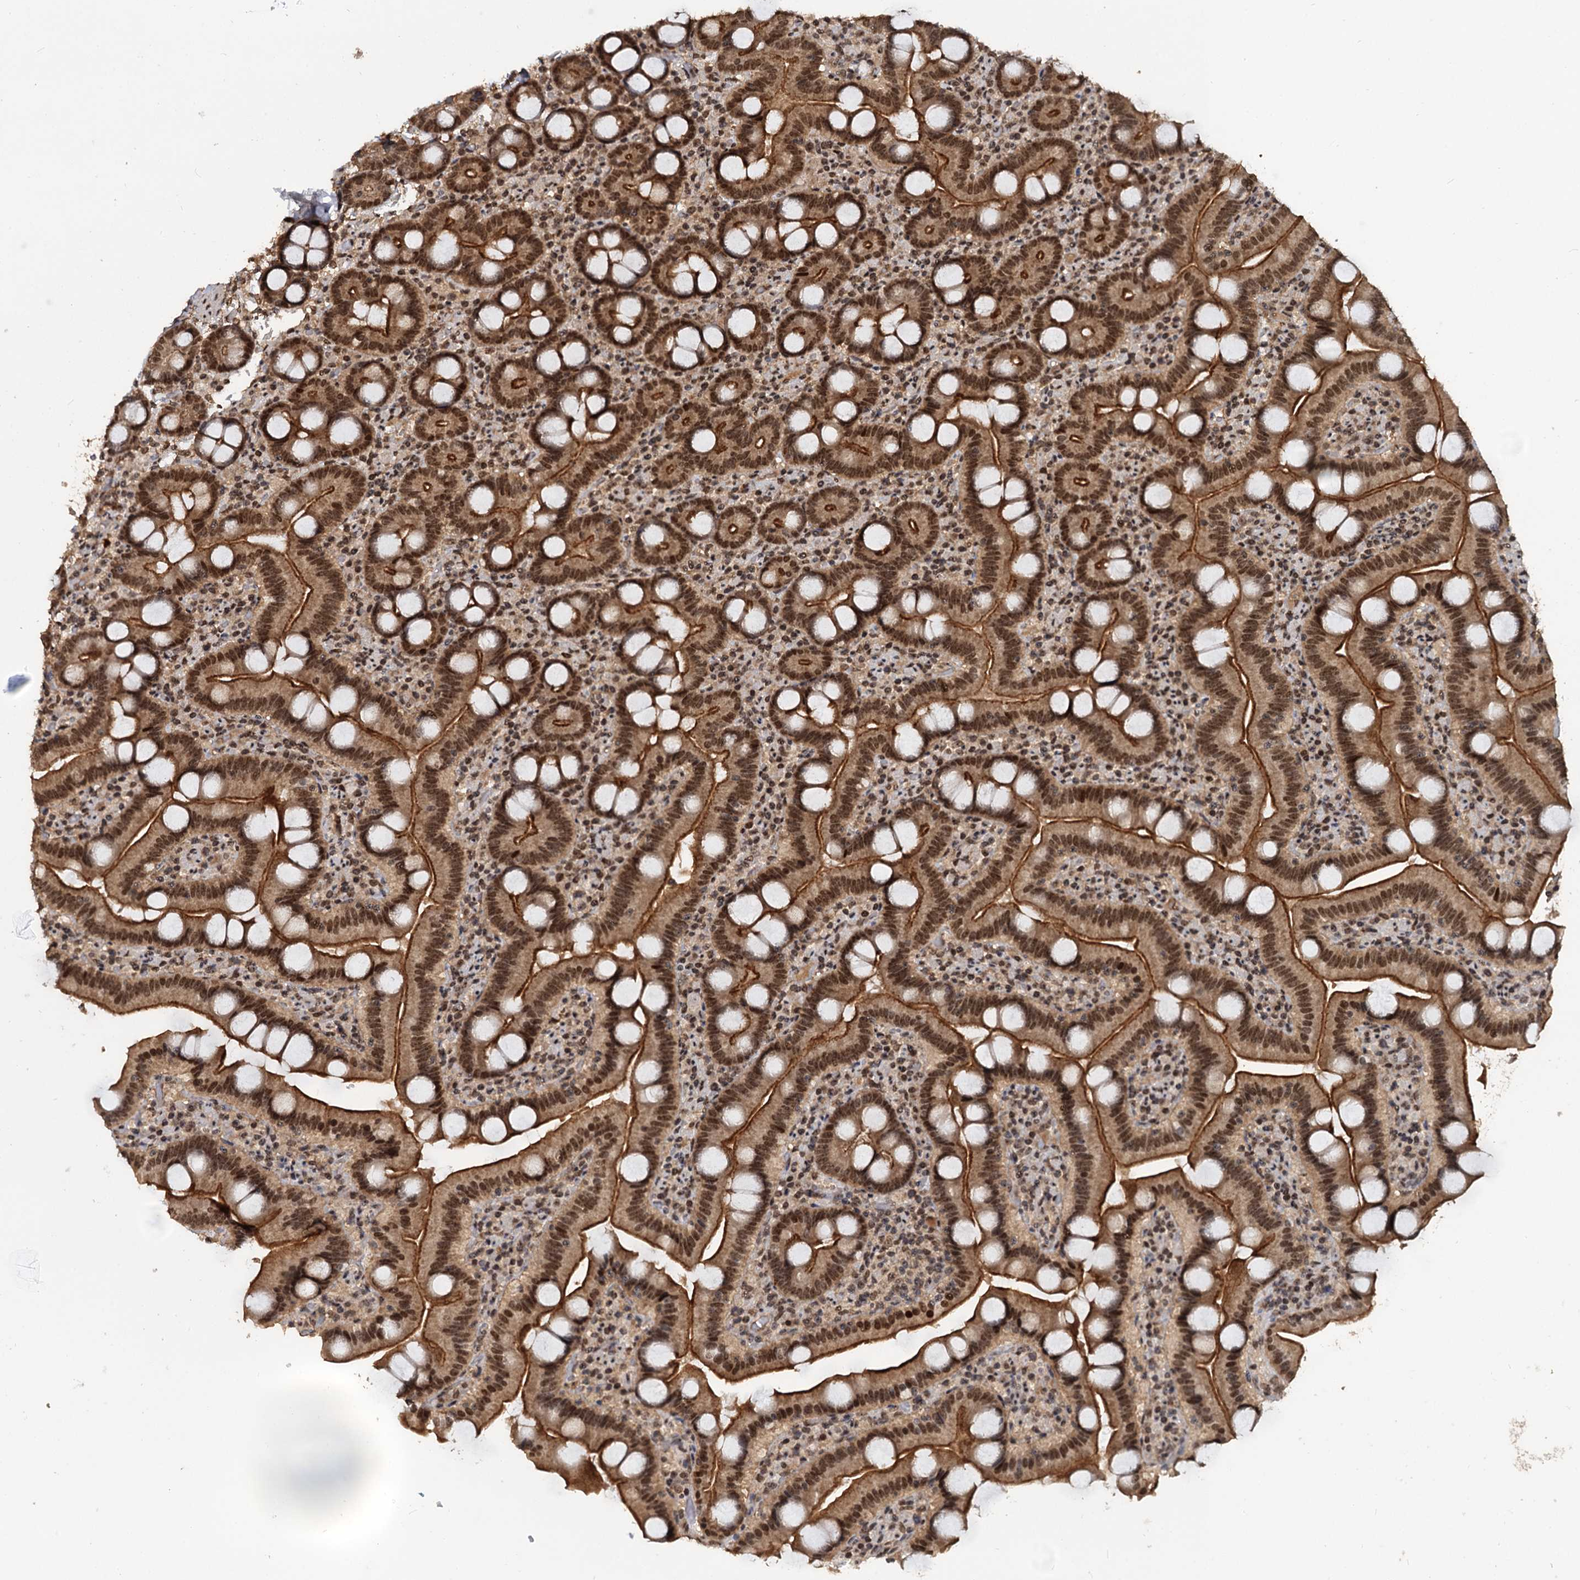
{"staining": {"intensity": "strong", "quantity": ">75%", "location": "cytoplasmic/membranous,nuclear"}, "tissue": "duodenum", "cell_type": "Glandular cells", "image_type": "normal", "snomed": [{"axis": "morphology", "description": "Normal tissue, NOS"}, {"axis": "topography", "description": "Duodenum"}], "caption": "IHC staining of normal duodenum, which exhibits high levels of strong cytoplasmic/membranous,nuclear expression in about >75% of glandular cells indicating strong cytoplasmic/membranous,nuclear protein expression. The staining was performed using DAB (brown) for protein detection and nuclei were counterstained in hematoxylin (blue).", "gene": "FAM216B", "patient": {"sex": "male", "age": 55}}